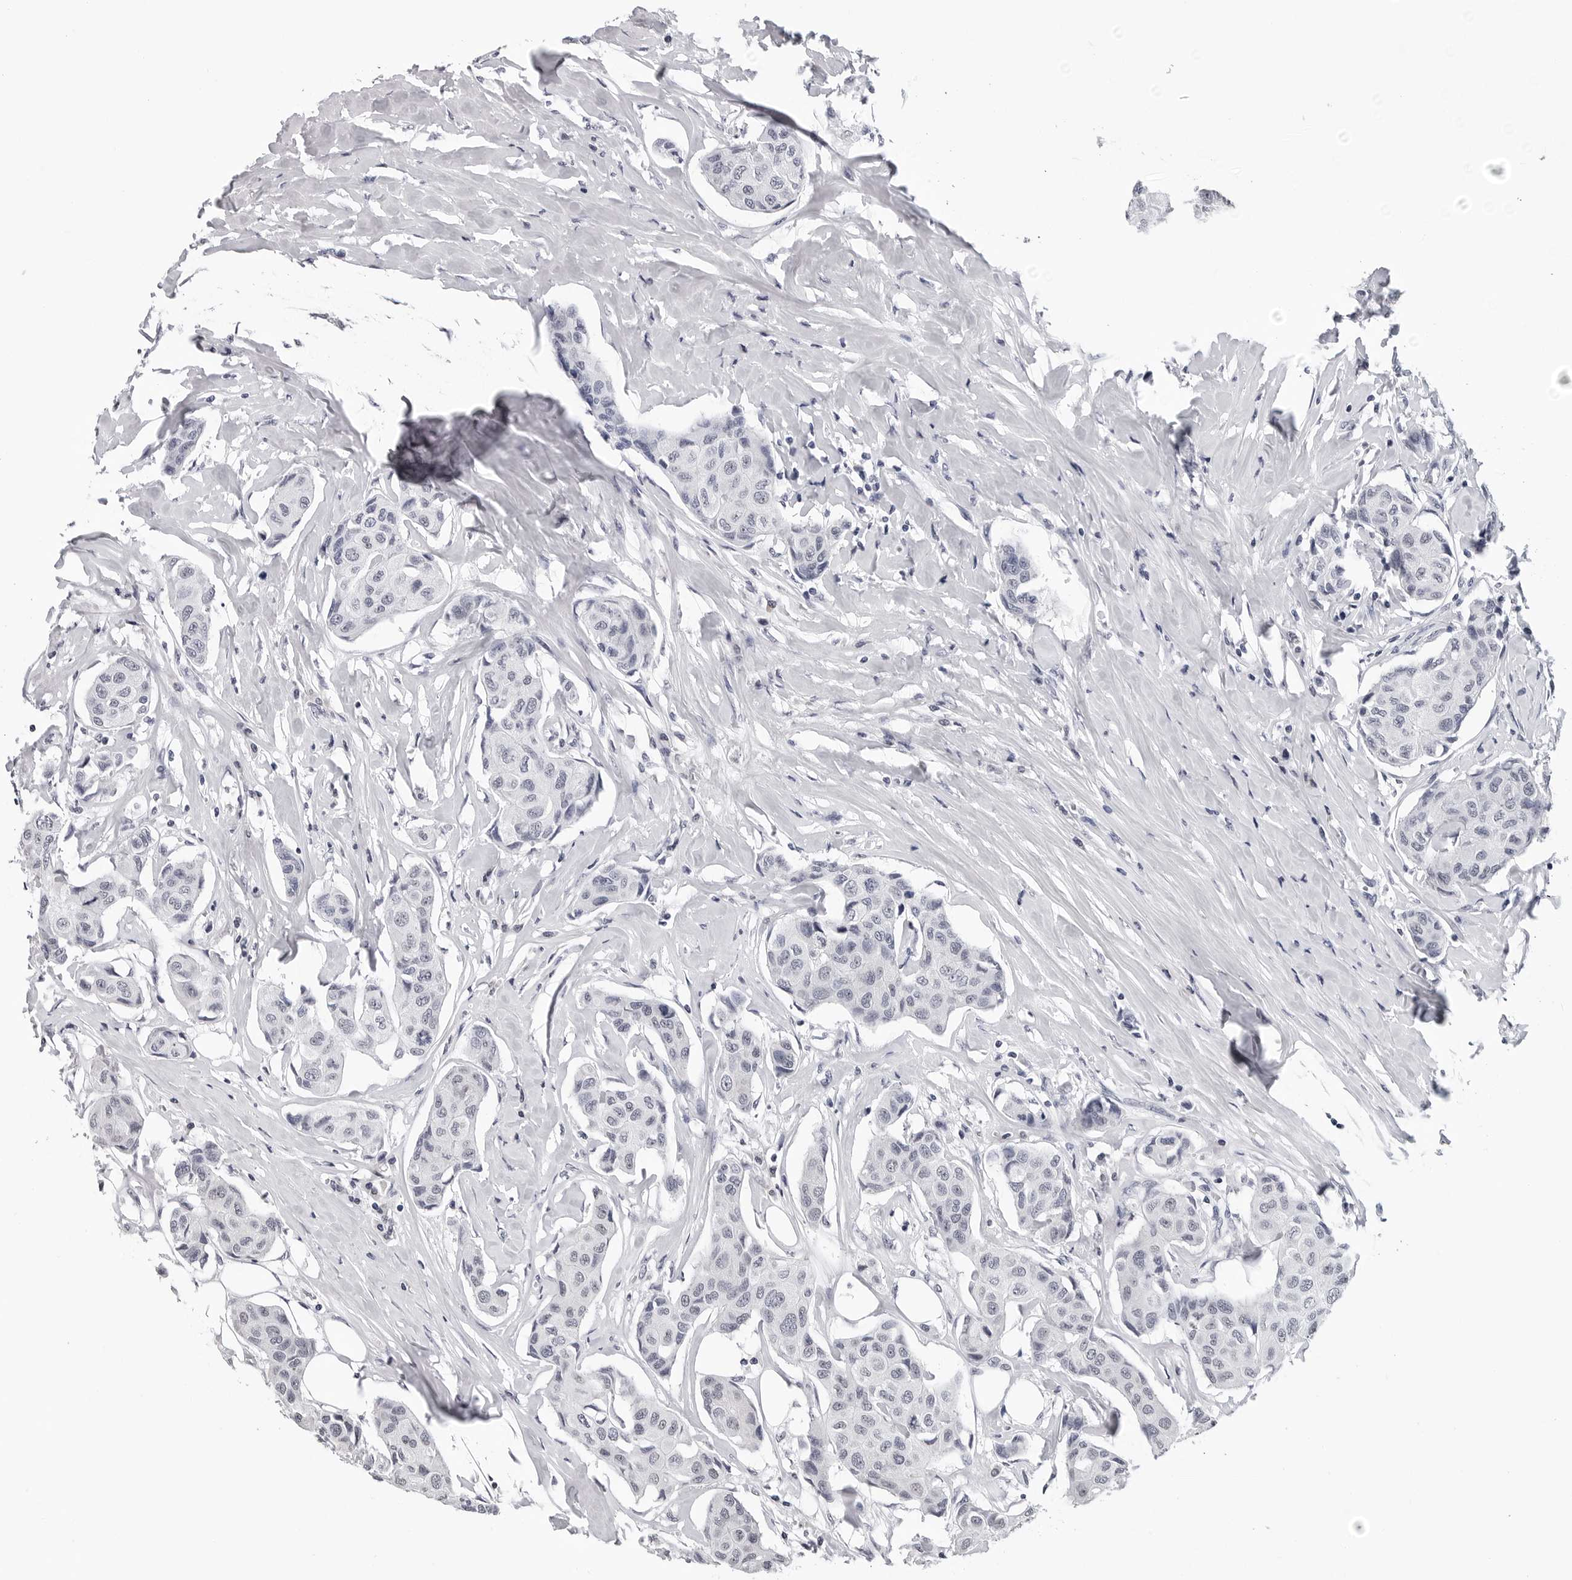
{"staining": {"intensity": "negative", "quantity": "none", "location": "none"}, "tissue": "breast cancer", "cell_type": "Tumor cells", "image_type": "cancer", "snomed": [{"axis": "morphology", "description": "Duct carcinoma"}, {"axis": "topography", "description": "Breast"}], "caption": "Immunohistochemistry (IHC) photomicrograph of breast cancer stained for a protein (brown), which shows no expression in tumor cells.", "gene": "GNL2", "patient": {"sex": "female", "age": 80}}